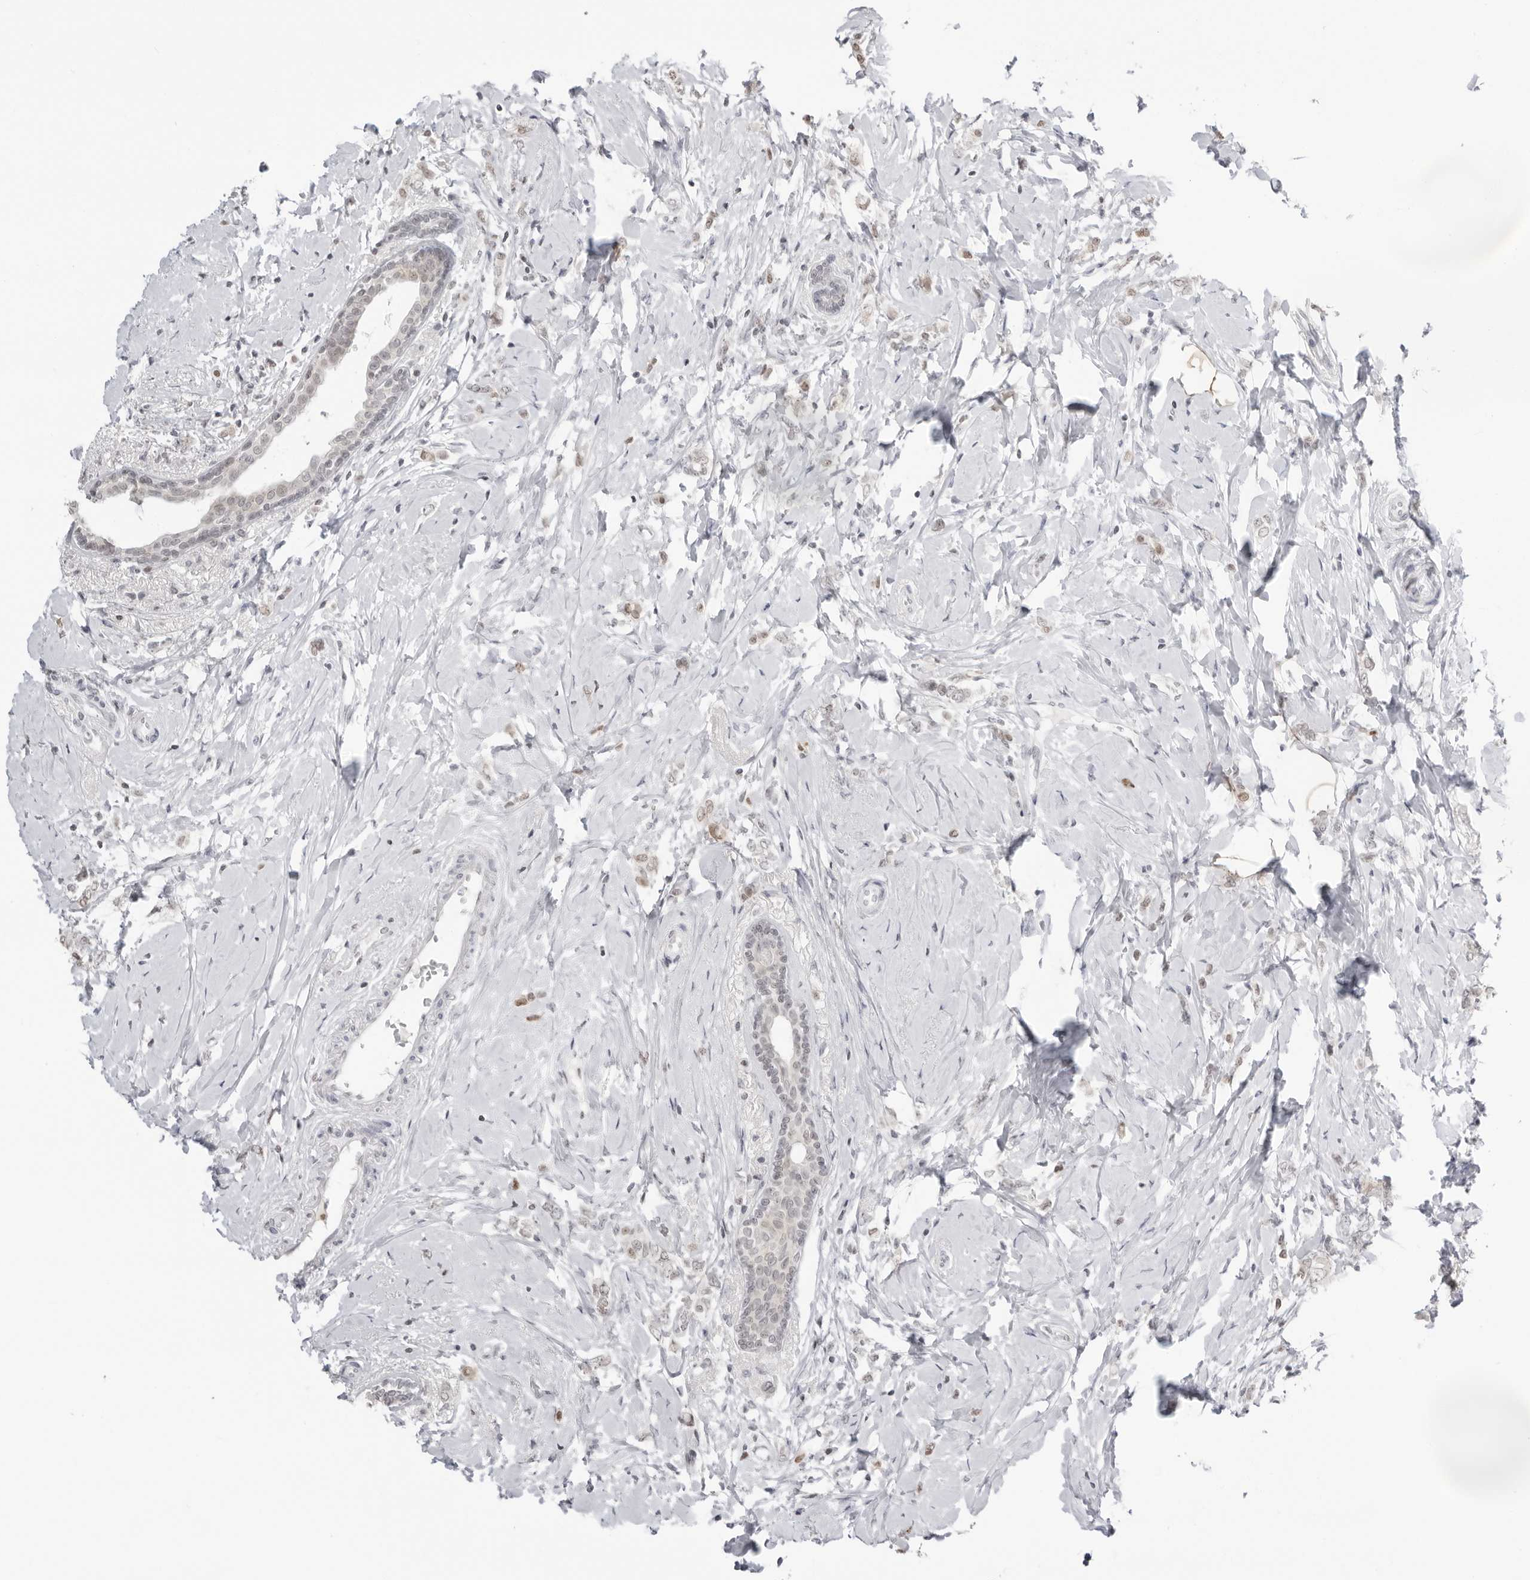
{"staining": {"intensity": "negative", "quantity": "none", "location": "none"}, "tissue": "breast cancer", "cell_type": "Tumor cells", "image_type": "cancer", "snomed": [{"axis": "morphology", "description": "Normal tissue, NOS"}, {"axis": "morphology", "description": "Lobular carcinoma"}, {"axis": "topography", "description": "Breast"}], "caption": "Immunohistochemical staining of human breast lobular carcinoma shows no significant staining in tumor cells.", "gene": "RNF146", "patient": {"sex": "female", "age": 47}}